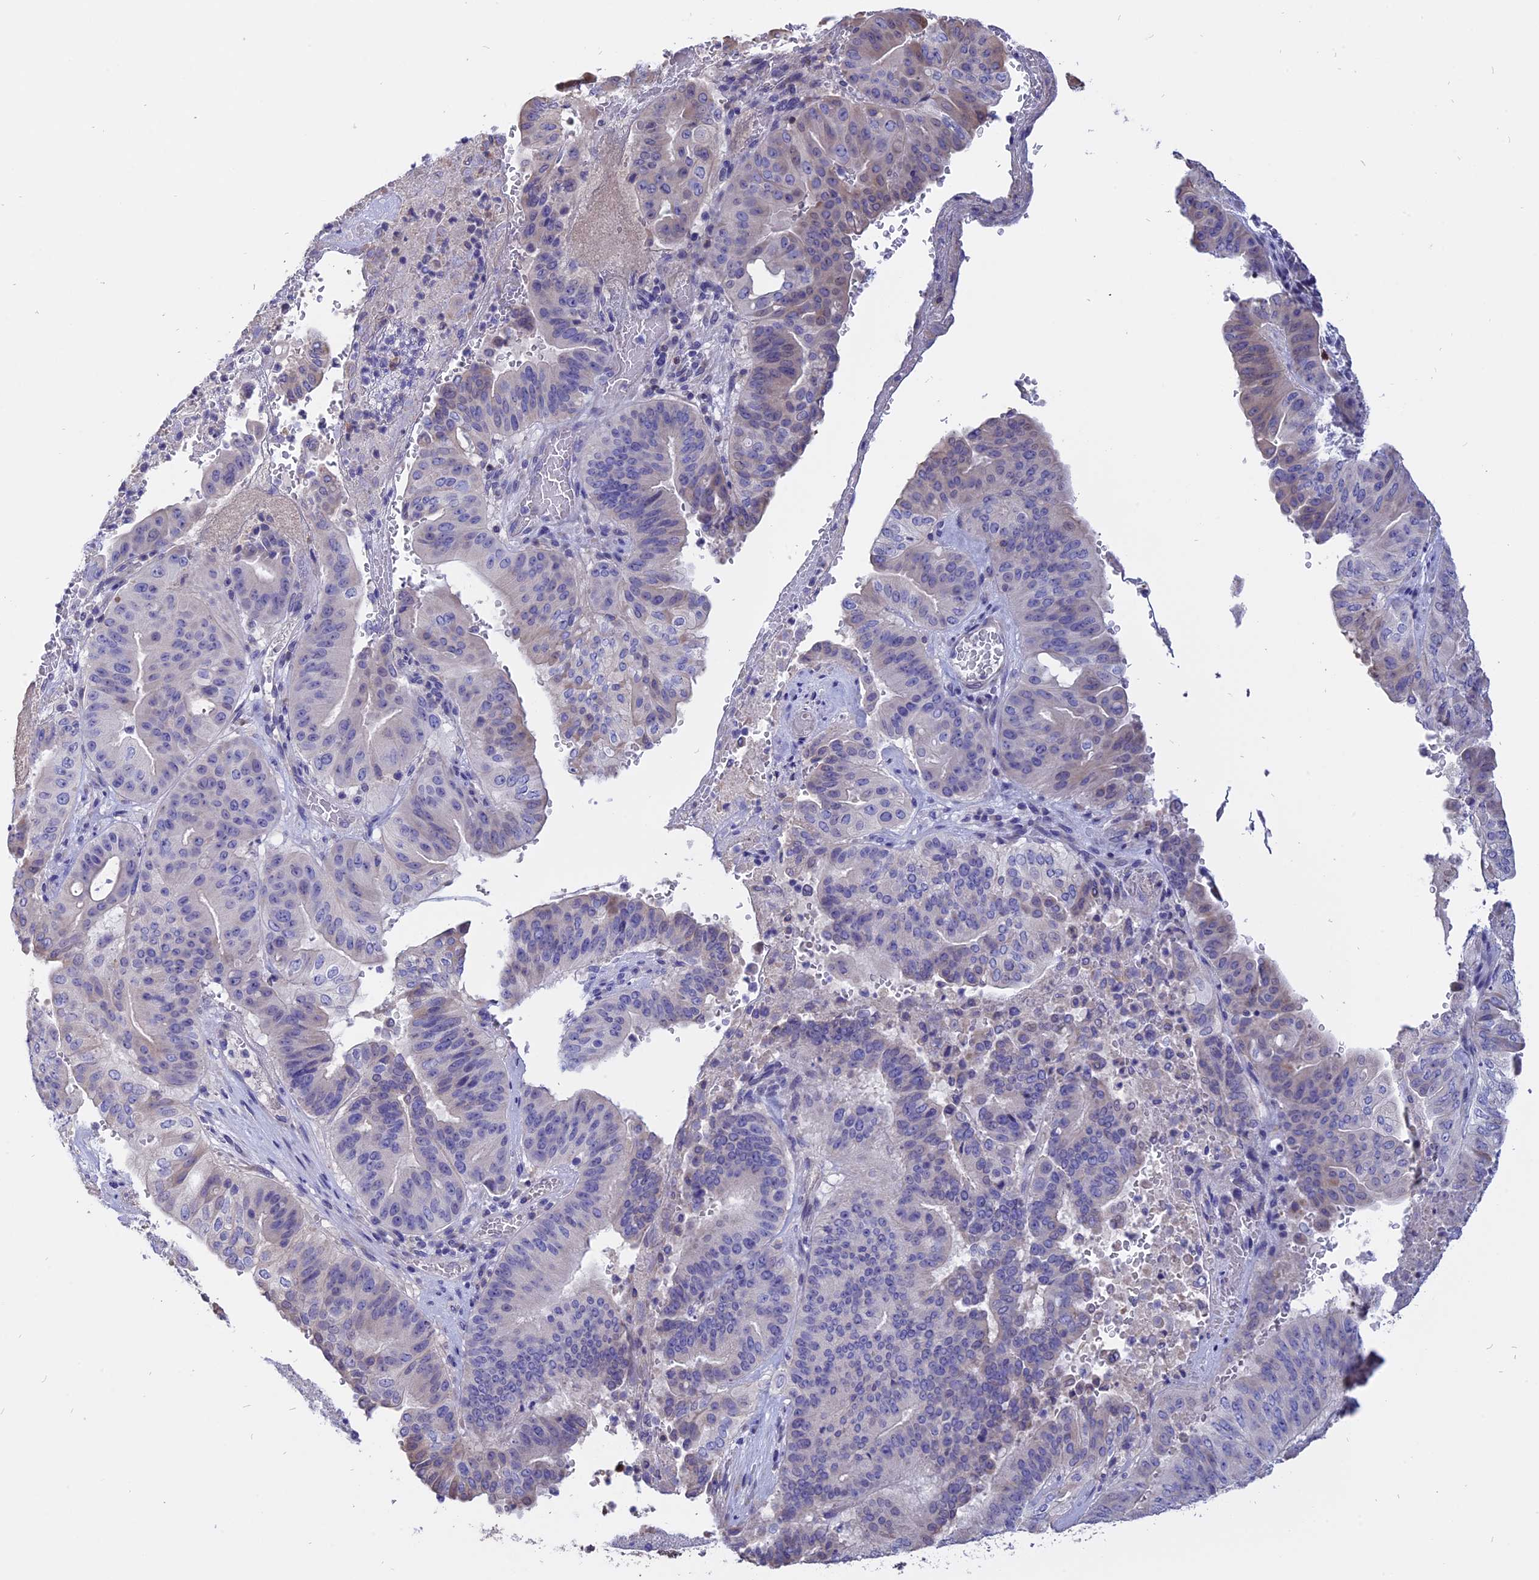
{"staining": {"intensity": "negative", "quantity": "none", "location": "none"}, "tissue": "pancreatic cancer", "cell_type": "Tumor cells", "image_type": "cancer", "snomed": [{"axis": "morphology", "description": "Adenocarcinoma, NOS"}, {"axis": "topography", "description": "Pancreas"}], "caption": "DAB immunohistochemical staining of adenocarcinoma (pancreatic) demonstrates no significant expression in tumor cells.", "gene": "CARMIL2", "patient": {"sex": "female", "age": 77}}